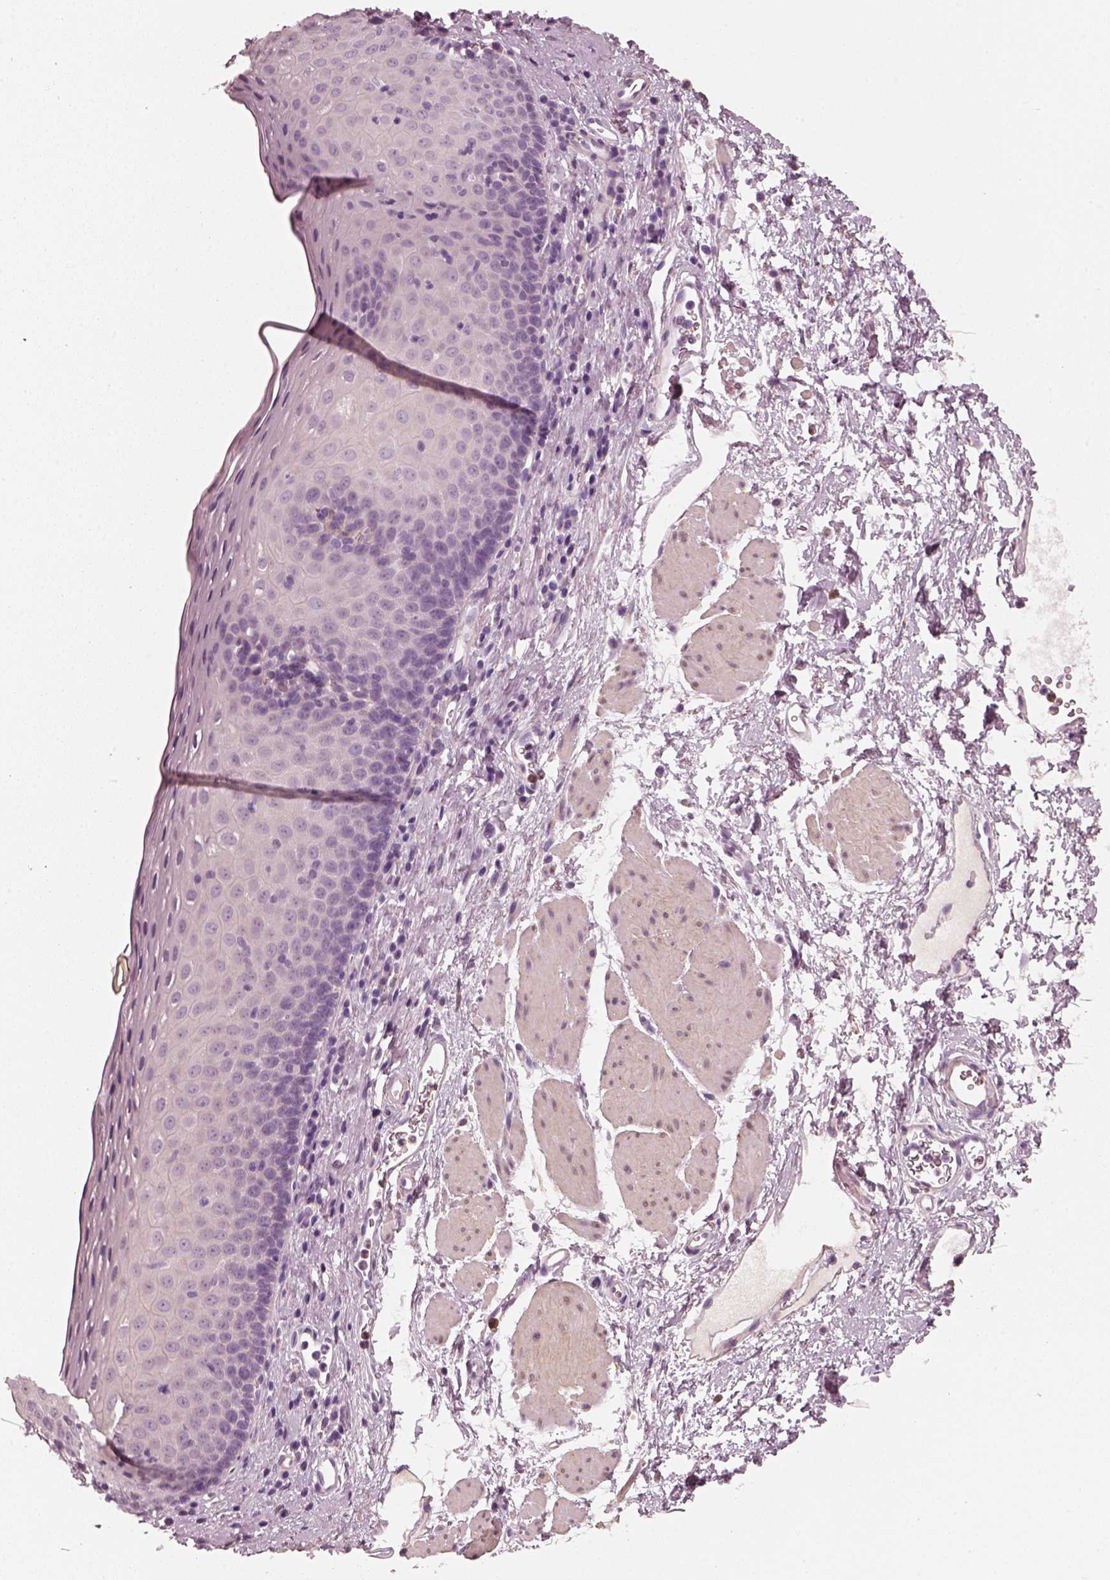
{"staining": {"intensity": "negative", "quantity": "none", "location": "none"}, "tissue": "esophagus", "cell_type": "Squamous epithelial cells", "image_type": "normal", "snomed": [{"axis": "morphology", "description": "Normal tissue, NOS"}, {"axis": "topography", "description": "Esophagus"}], "caption": "Esophagus stained for a protein using IHC demonstrates no expression squamous epithelial cells.", "gene": "RS1", "patient": {"sex": "female", "age": 64}}